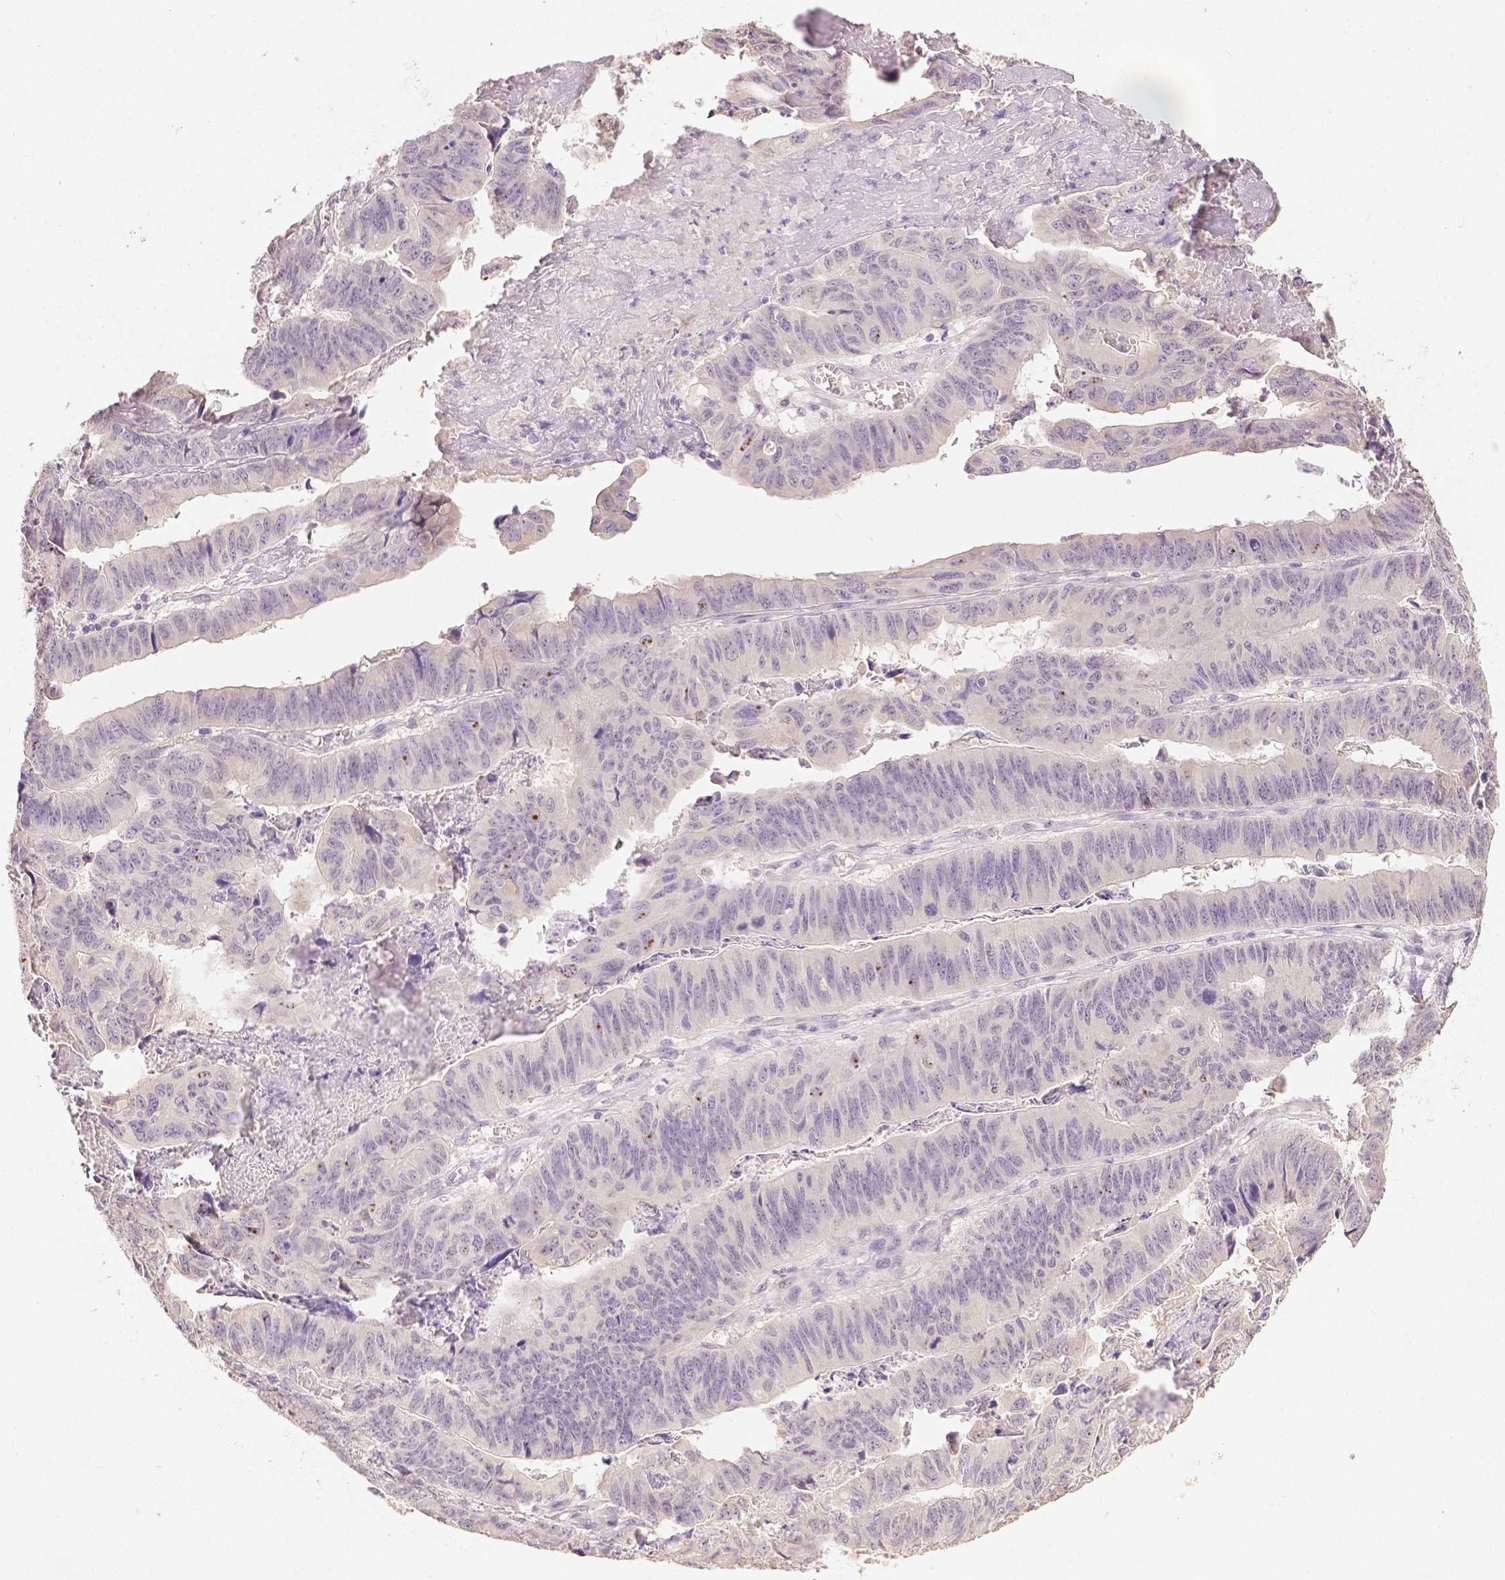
{"staining": {"intensity": "weak", "quantity": "<25%", "location": "cytoplasmic/membranous"}, "tissue": "stomach cancer", "cell_type": "Tumor cells", "image_type": "cancer", "snomed": [{"axis": "morphology", "description": "Adenocarcinoma, NOS"}, {"axis": "topography", "description": "Stomach, lower"}], "caption": "DAB (3,3'-diaminobenzidine) immunohistochemical staining of stomach cancer shows no significant positivity in tumor cells.", "gene": "TGM1", "patient": {"sex": "male", "age": 77}}